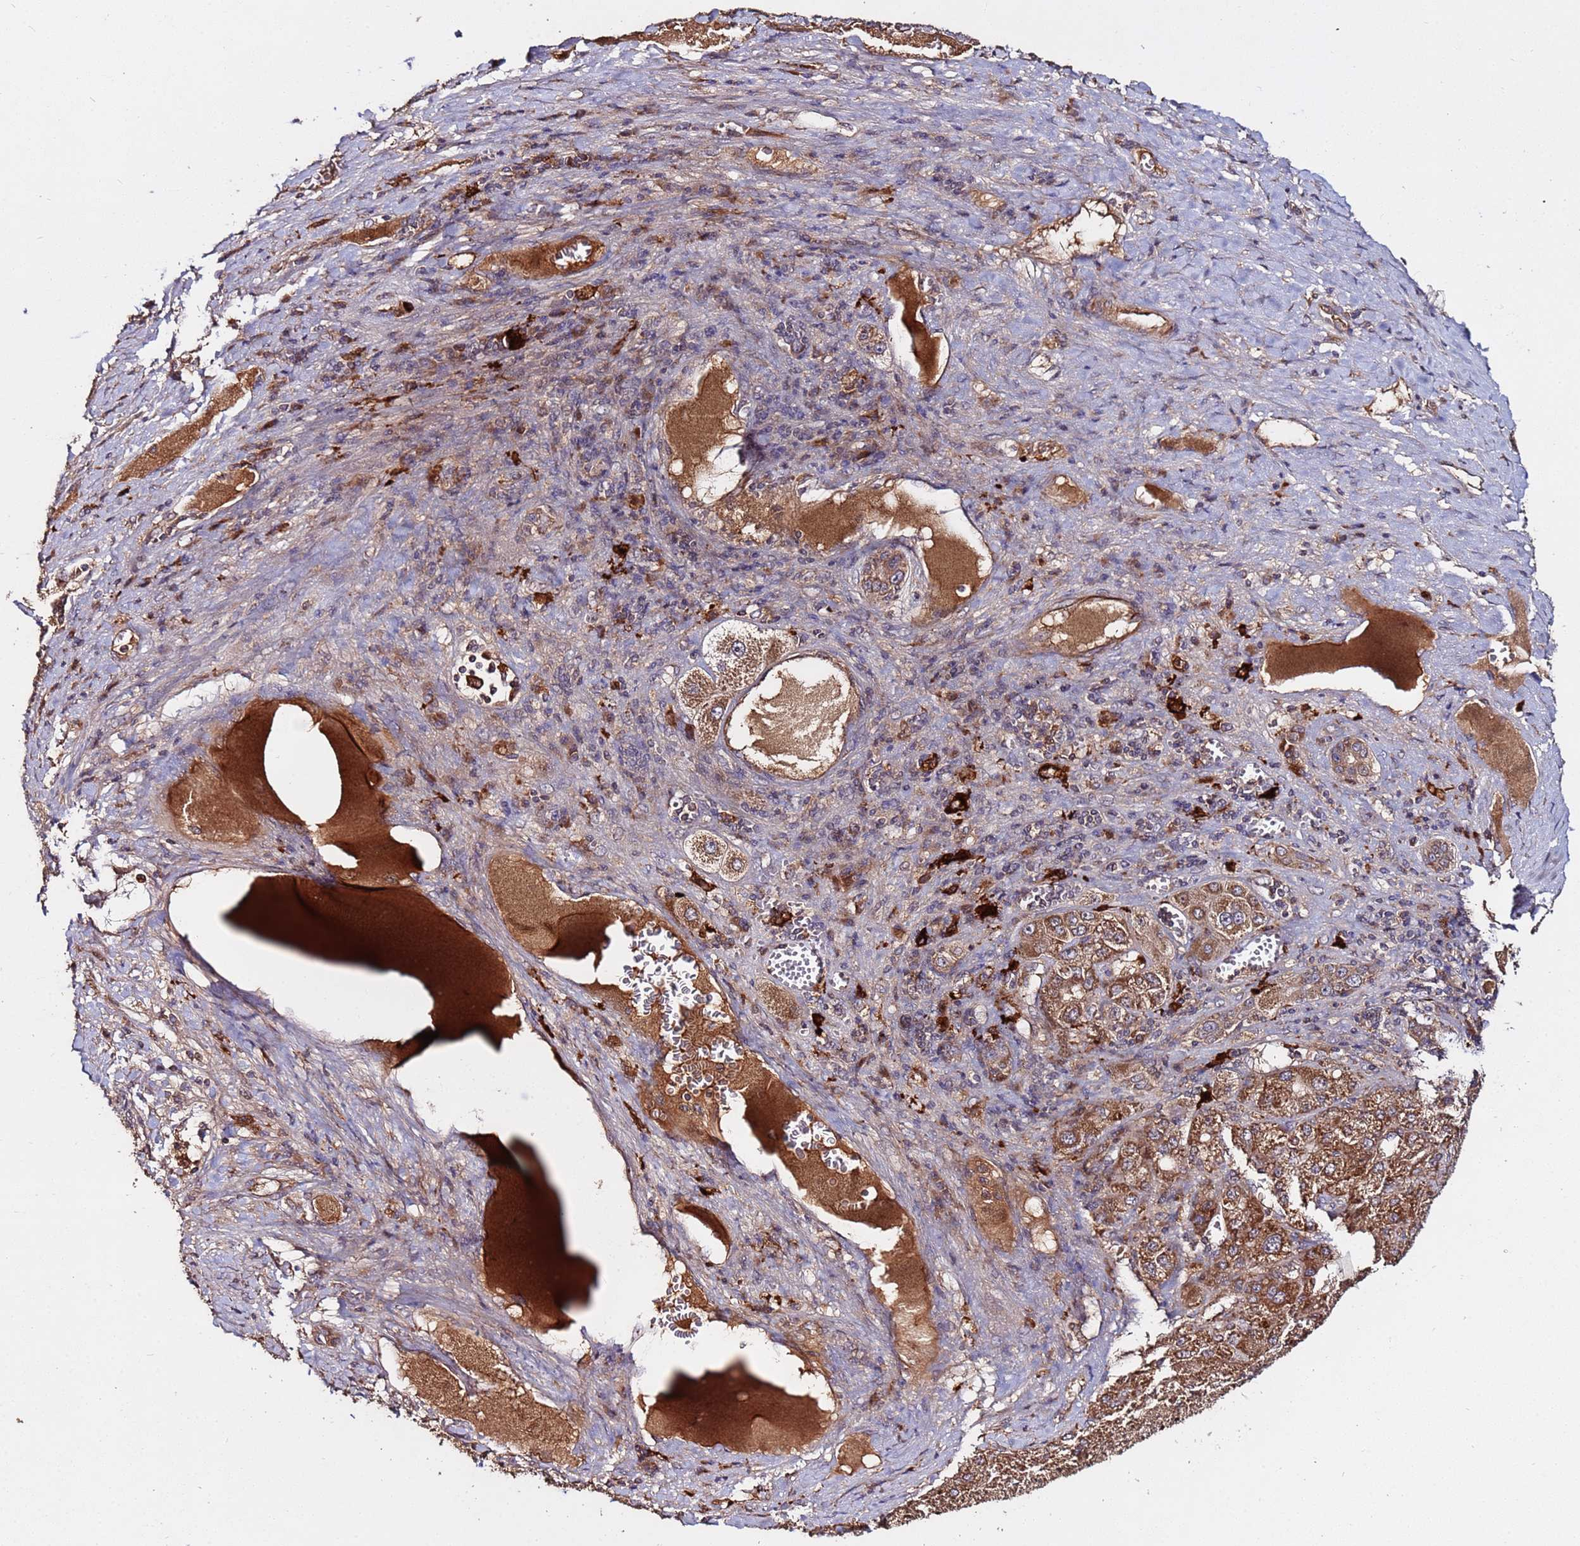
{"staining": {"intensity": "strong", "quantity": ">75%", "location": "cytoplasmic/membranous"}, "tissue": "liver cancer", "cell_type": "Tumor cells", "image_type": "cancer", "snomed": [{"axis": "morphology", "description": "Carcinoma, Hepatocellular, NOS"}, {"axis": "topography", "description": "Liver"}], "caption": "This histopathology image exhibits IHC staining of human liver hepatocellular carcinoma, with high strong cytoplasmic/membranous positivity in about >75% of tumor cells.", "gene": "RPS15A", "patient": {"sex": "female", "age": 73}}